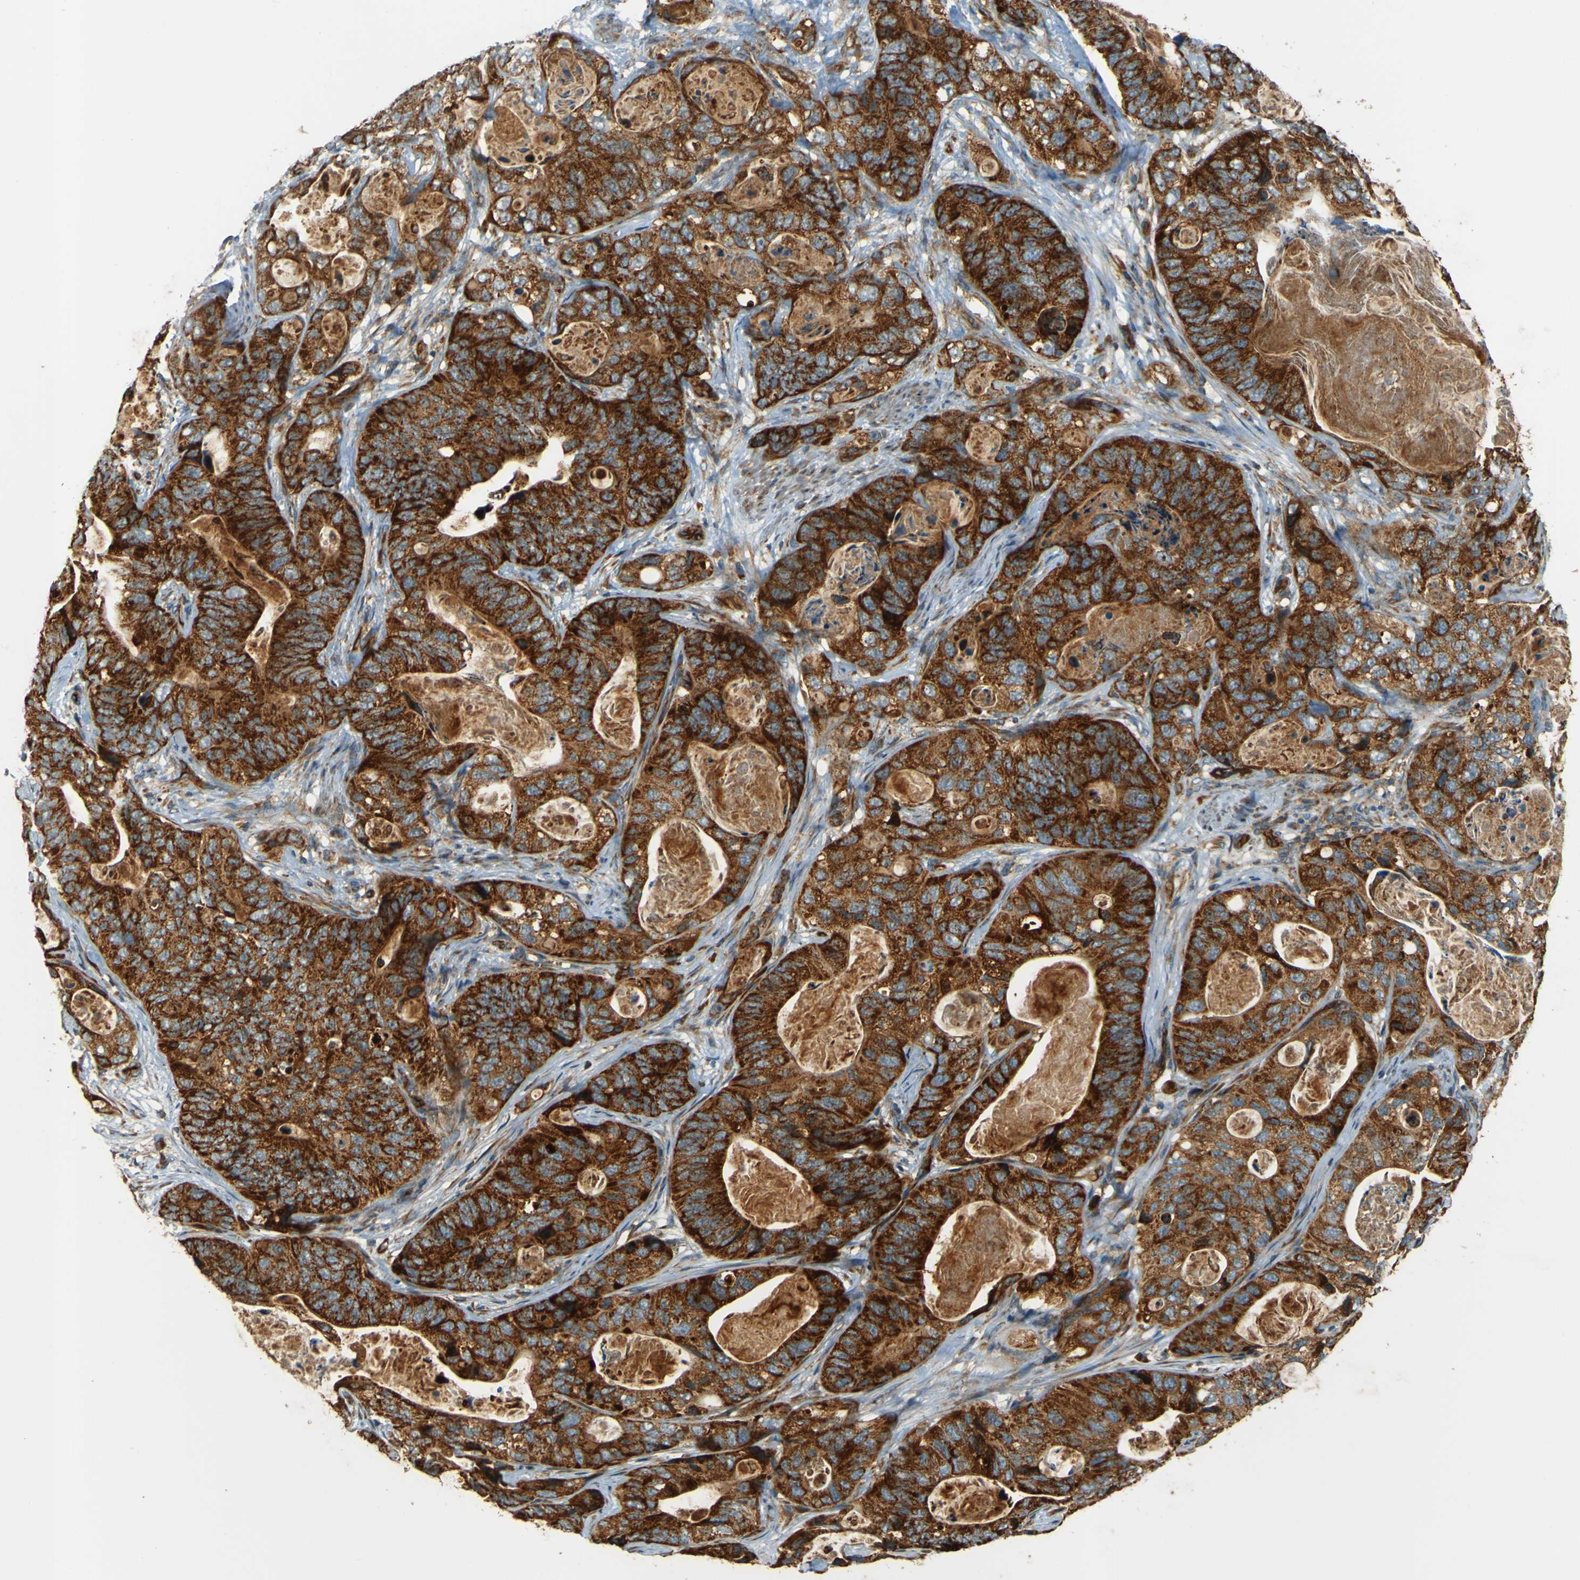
{"staining": {"intensity": "strong", "quantity": ">75%", "location": "cytoplasmic/membranous"}, "tissue": "stomach cancer", "cell_type": "Tumor cells", "image_type": "cancer", "snomed": [{"axis": "morphology", "description": "Adenocarcinoma, NOS"}, {"axis": "topography", "description": "Stomach"}], "caption": "Protein analysis of adenocarcinoma (stomach) tissue reveals strong cytoplasmic/membranous expression in about >75% of tumor cells.", "gene": "DNAJC5", "patient": {"sex": "female", "age": 89}}